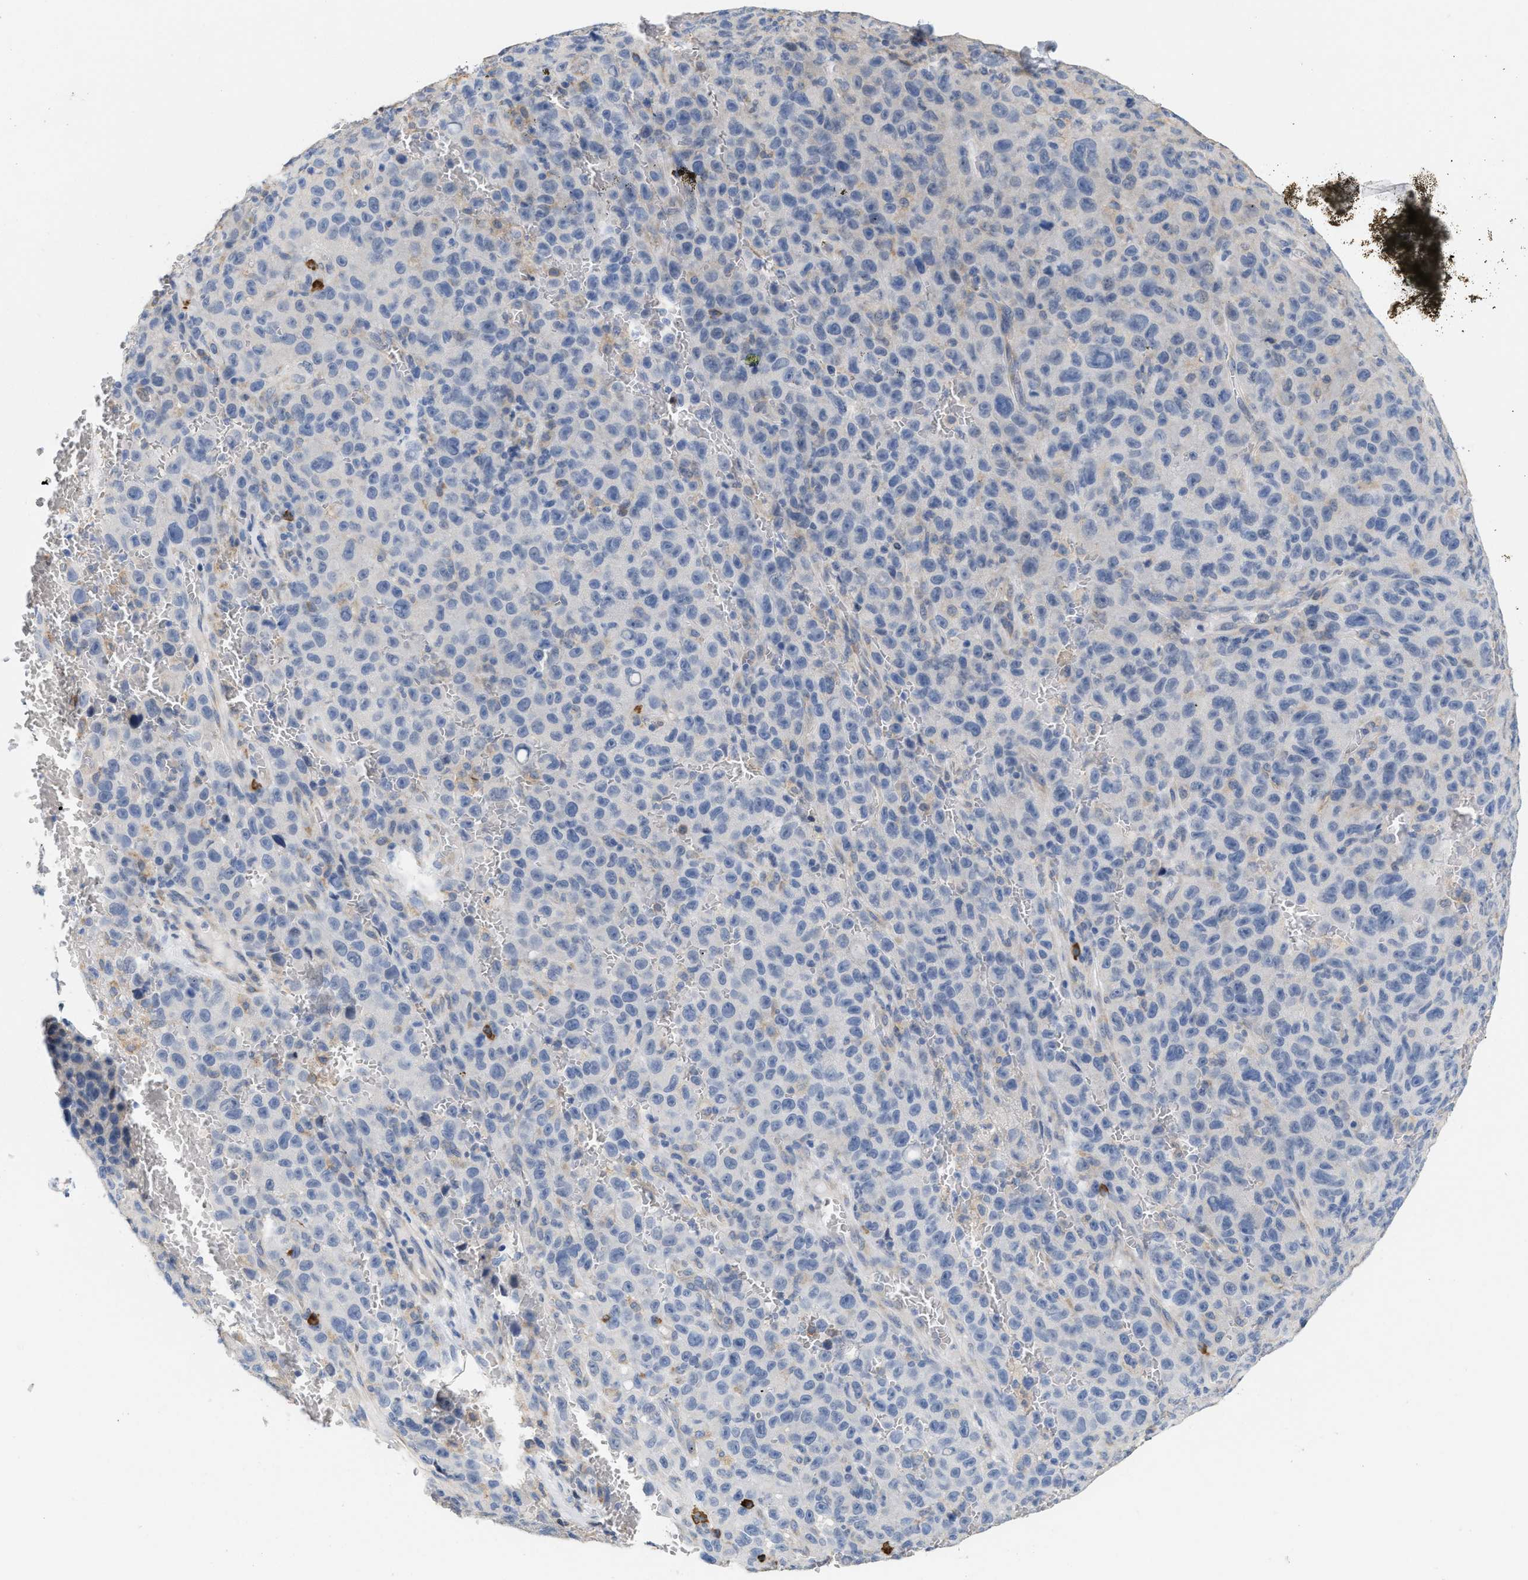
{"staining": {"intensity": "negative", "quantity": "none", "location": "none"}, "tissue": "melanoma", "cell_type": "Tumor cells", "image_type": "cancer", "snomed": [{"axis": "morphology", "description": "Malignant melanoma, NOS"}, {"axis": "topography", "description": "Skin"}], "caption": "This is an IHC photomicrograph of melanoma. There is no staining in tumor cells.", "gene": "RYR2", "patient": {"sex": "female", "age": 82}}